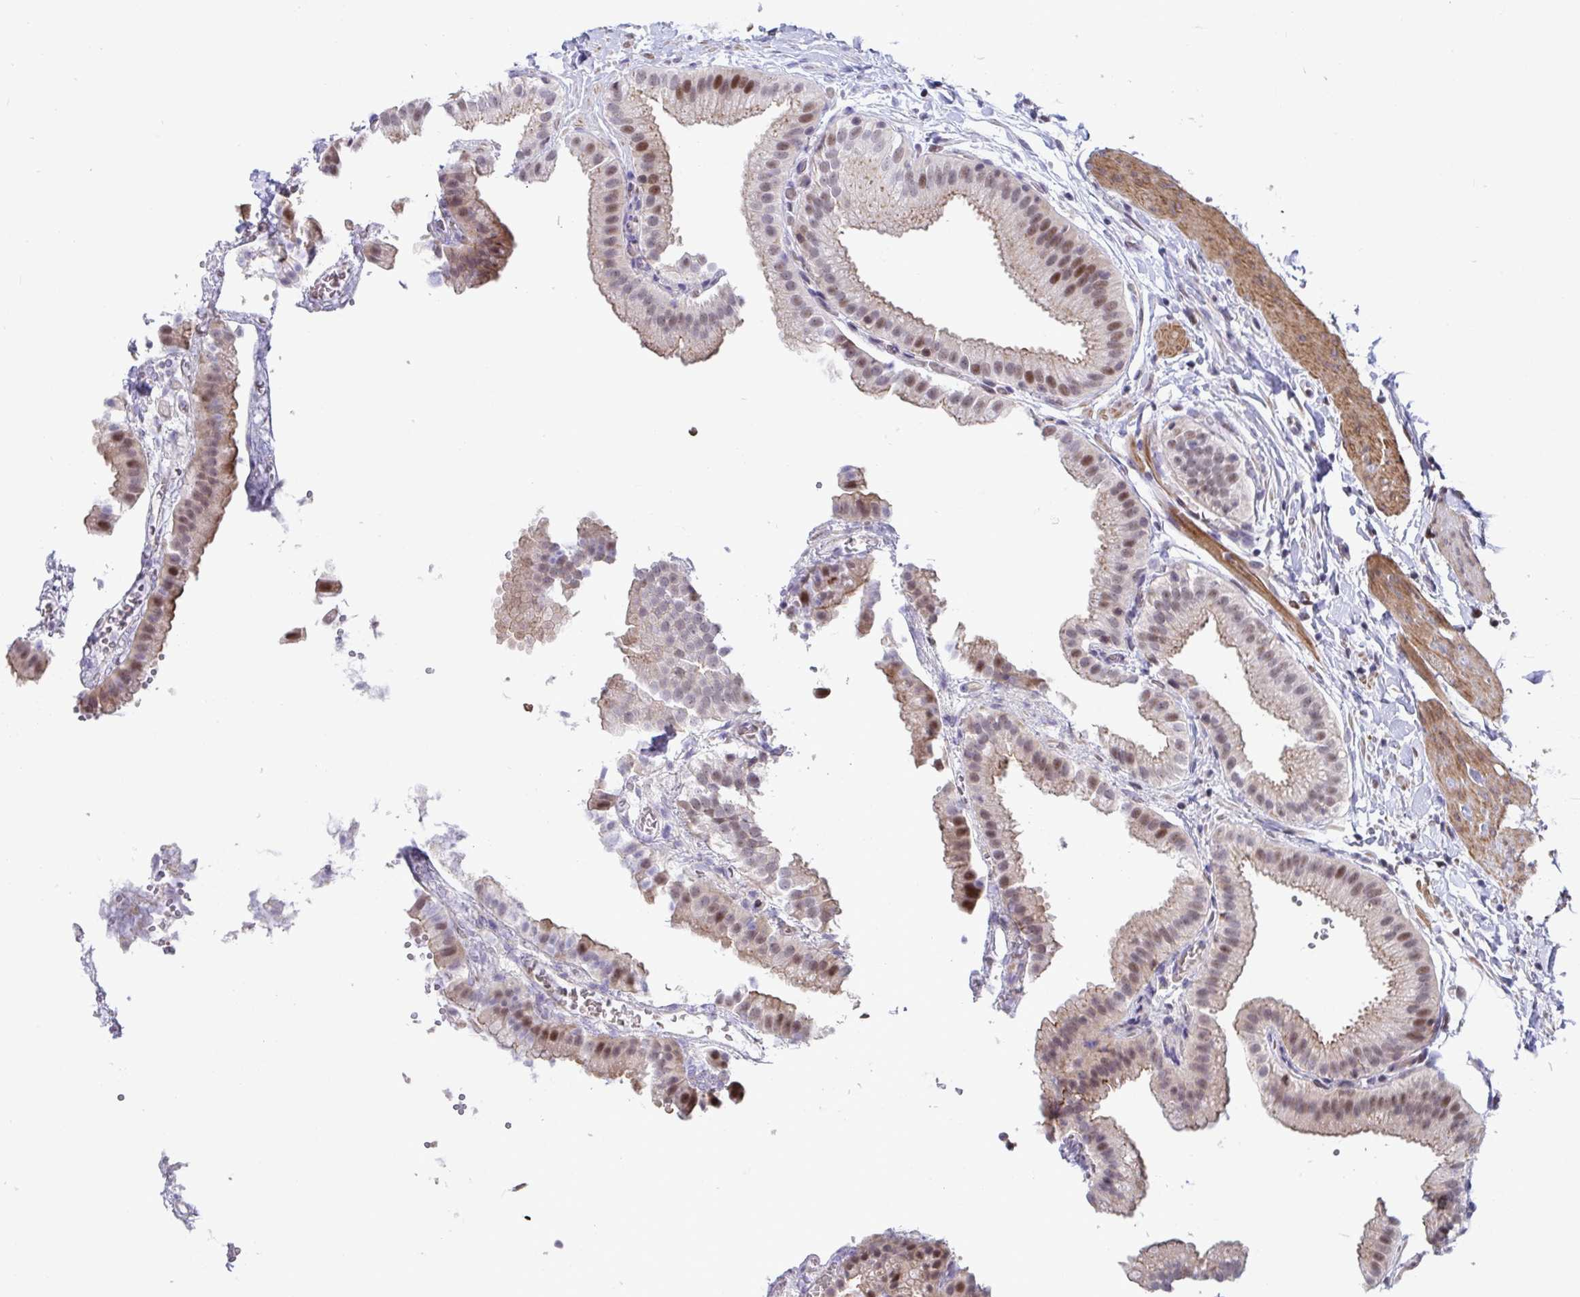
{"staining": {"intensity": "moderate", "quantity": "25%-75%", "location": "cytoplasmic/membranous,nuclear"}, "tissue": "gallbladder", "cell_type": "Glandular cells", "image_type": "normal", "snomed": [{"axis": "morphology", "description": "Normal tissue, NOS"}, {"axis": "topography", "description": "Gallbladder"}], "caption": "High-power microscopy captured an immunohistochemistry (IHC) image of normal gallbladder, revealing moderate cytoplasmic/membranous,nuclear expression in approximately 25%-75% of glandular cells.", "gene": "WDR72", "patient": {"sex": "female", "age": 63}}